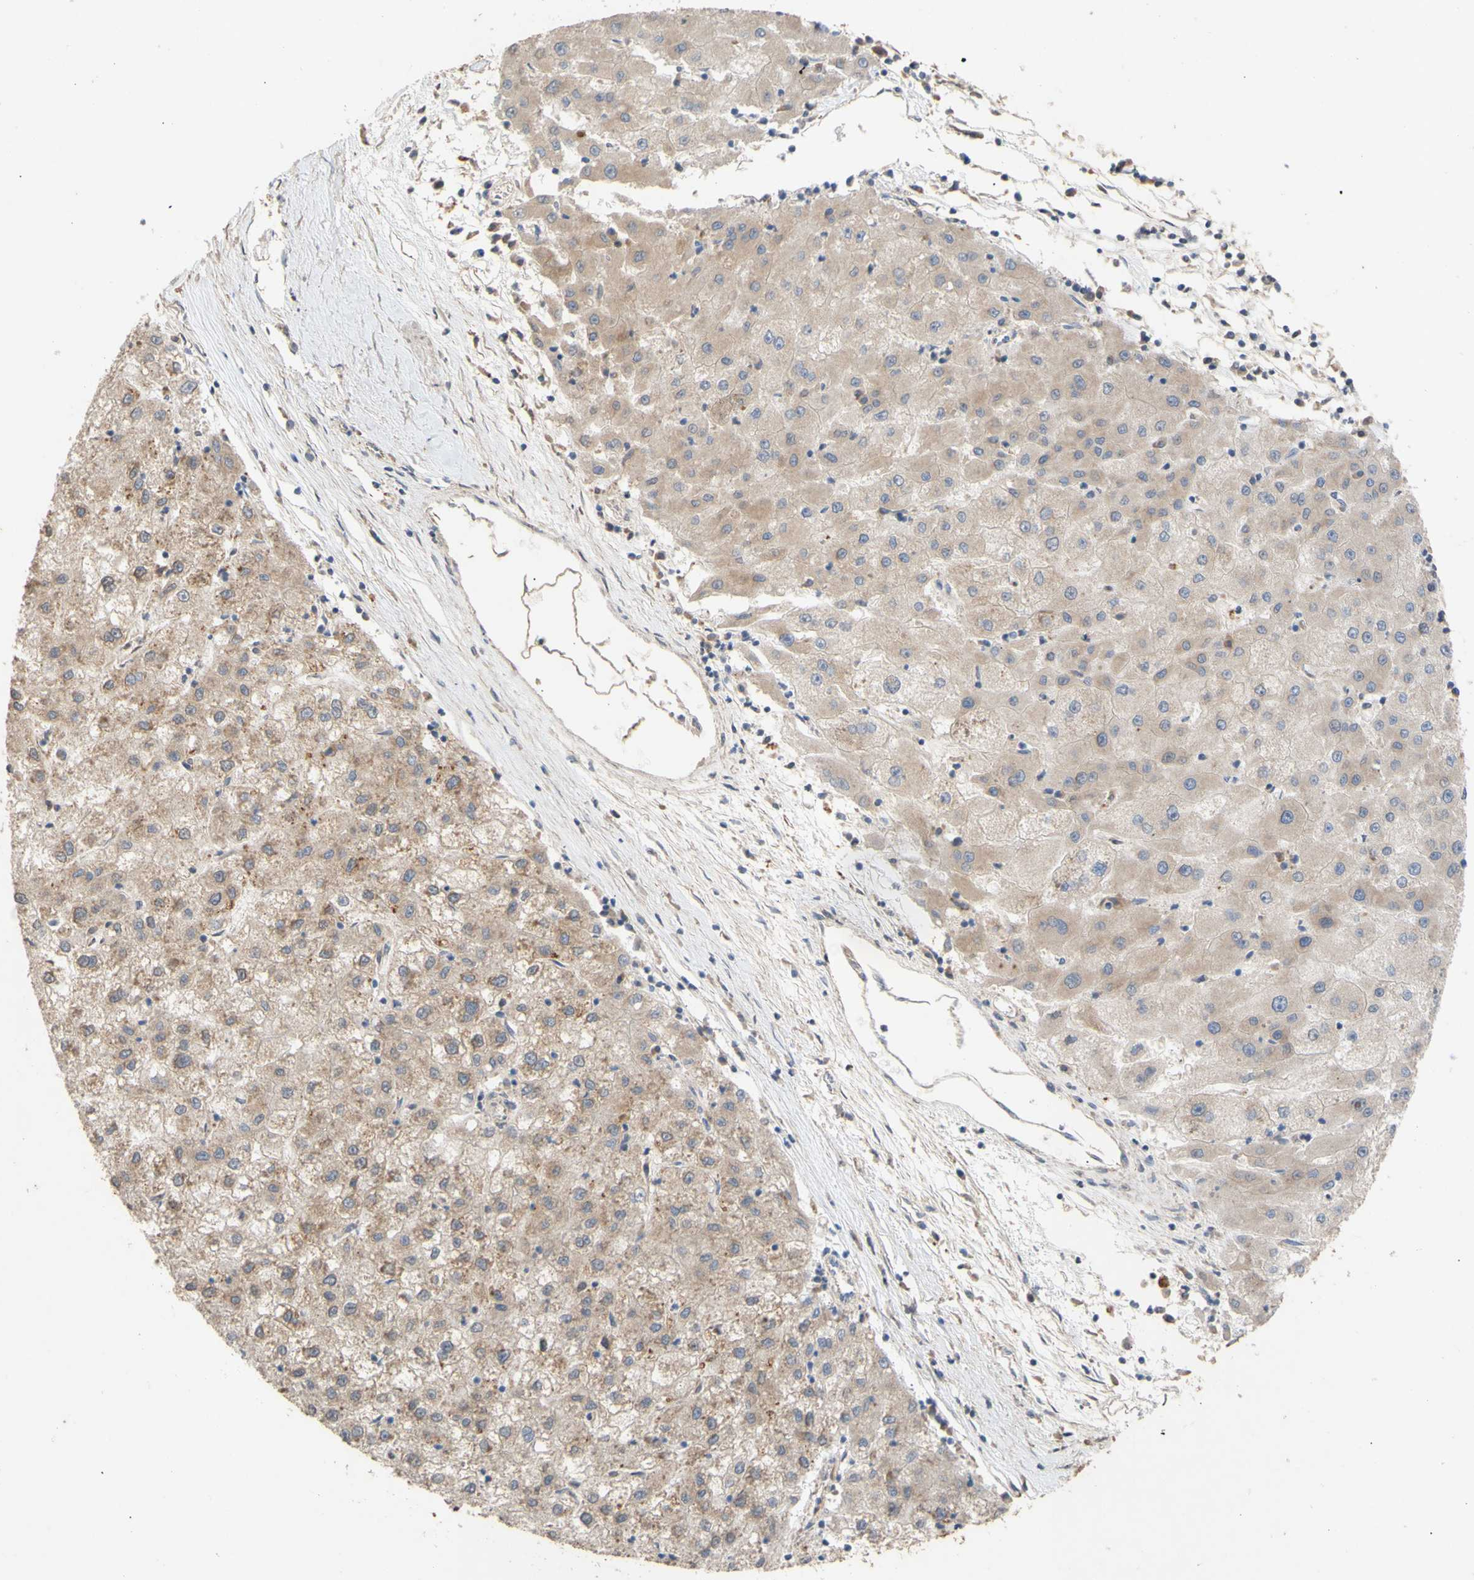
{"staining": {"intensity": "weak", "quantity": "25%-75%", "location": "cytoplasmic/membranous"}, "tissue": "liver cancer", "cell_type": "Tumor cells", "image_type": "cancer", "snomed": [{"axis": "morphology", "description": "Carcinoma, Hepatocellular, NOS"}, {"axis": "topography", "description": "Liver"}], "caption": "Protein staining displays weak cytoplasmic/membranous staining in about 25%-75% of tumor cells in liver cancer (hepatocellular carcinoma).", "gene": "EIF2S3", "patient": {"sex": "male", "age": 72}}